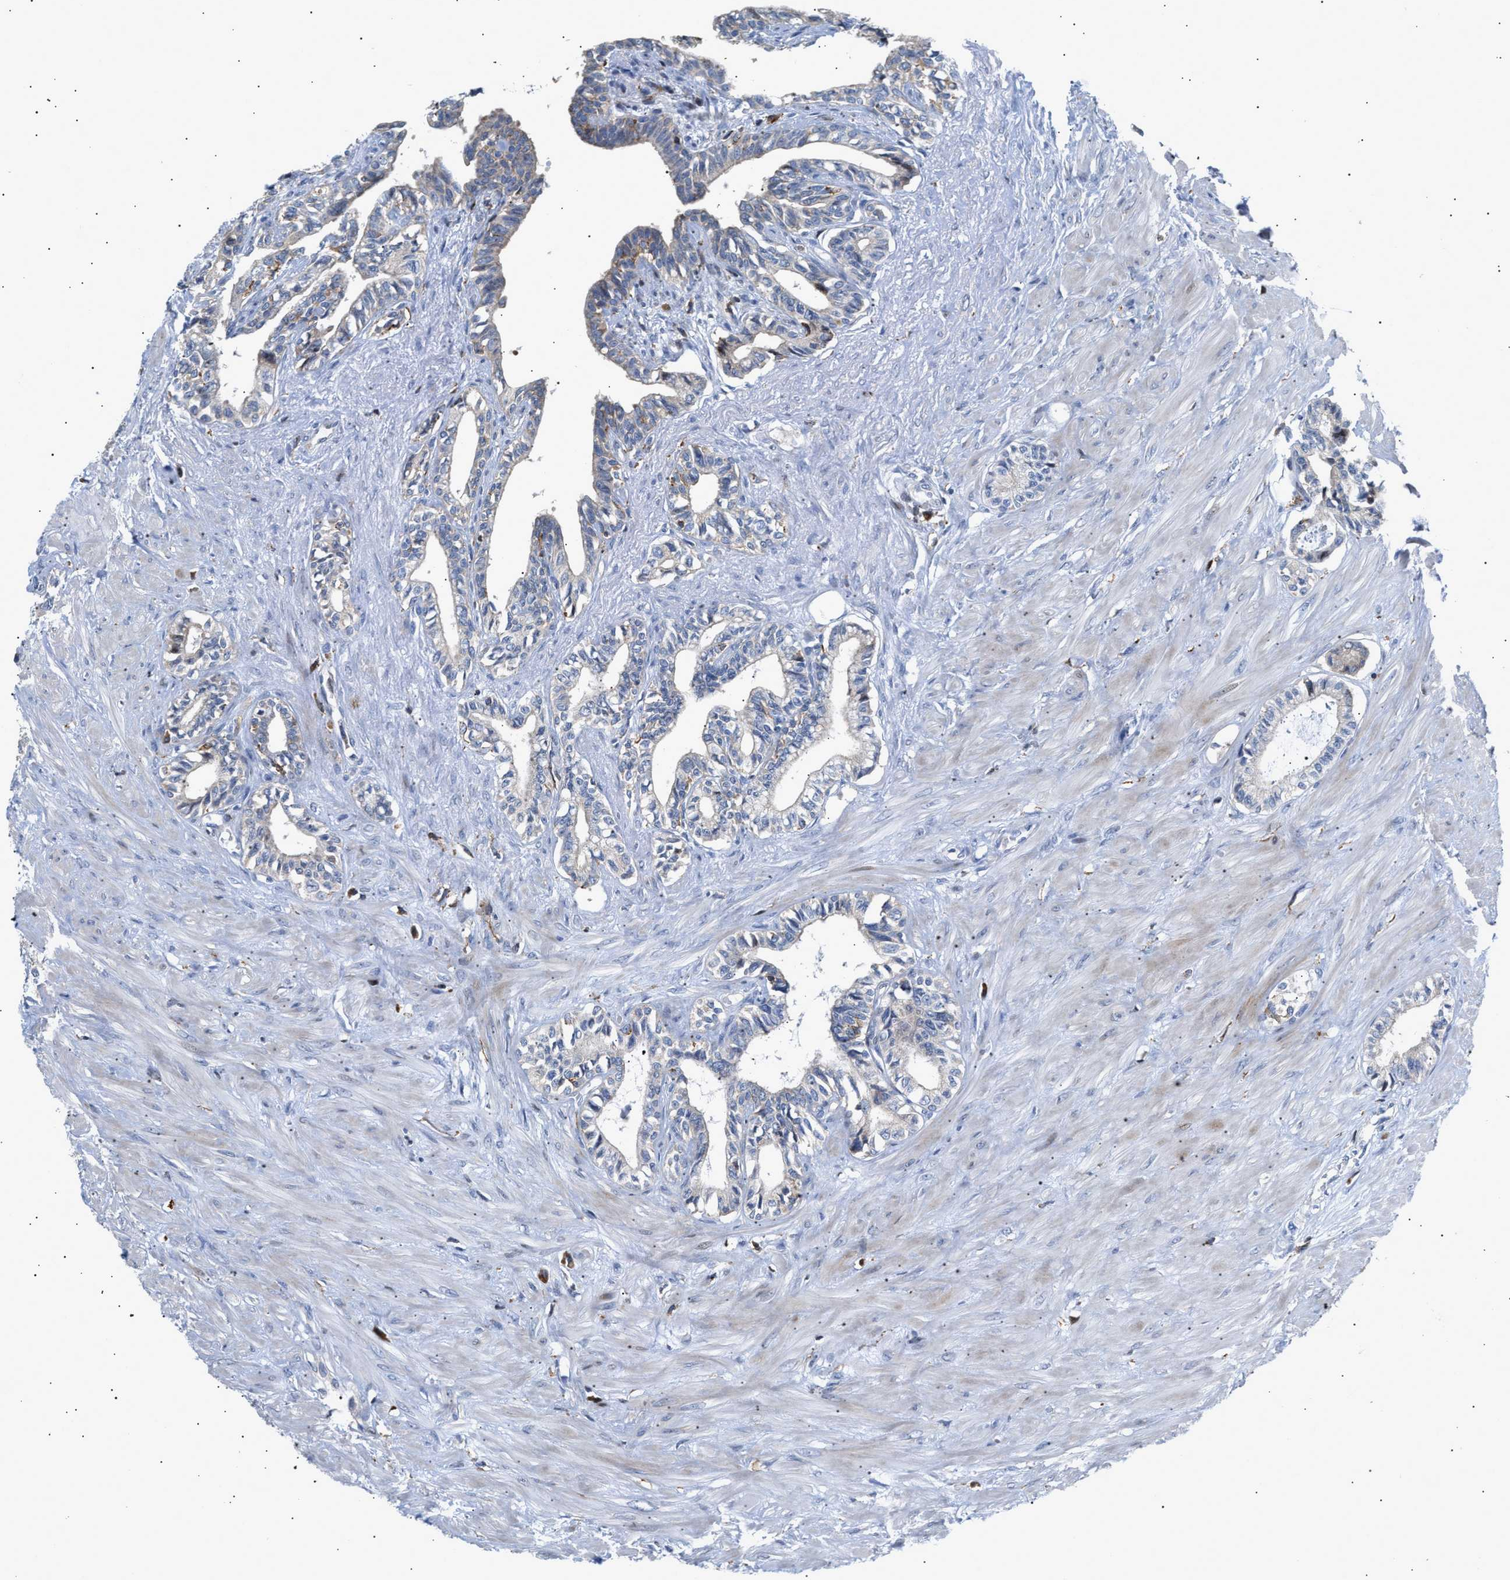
{"staining": {"intensity": "moderate", "quantity": "<25%", "location": "cytoplasmic/membranous"}, "tissue": "seminal vesicle", "cell_type": "Glandular cells", "image_type": "normal", "snomed": [{"axis": "morphology", "description": "Normal tissue, NOS"}, {"axis": "morphology", "description": "Adenocarcinoma, High grade"}, {"axis": "topography", "description": "Prostate"}, {"axis": "topography", "description": "Seminal veicle"}], "caption": "Immunohistochemistry (IHC) (DAB (3,3'-diaminobenzidine)) staining of unremarkable human seminal vesicle exhibits moderate cytoplasmic/membranous protein expression in about <25% of glandular cells.", "gene": "ATP9A", "patient": {"sex": "male", "age": 55}}